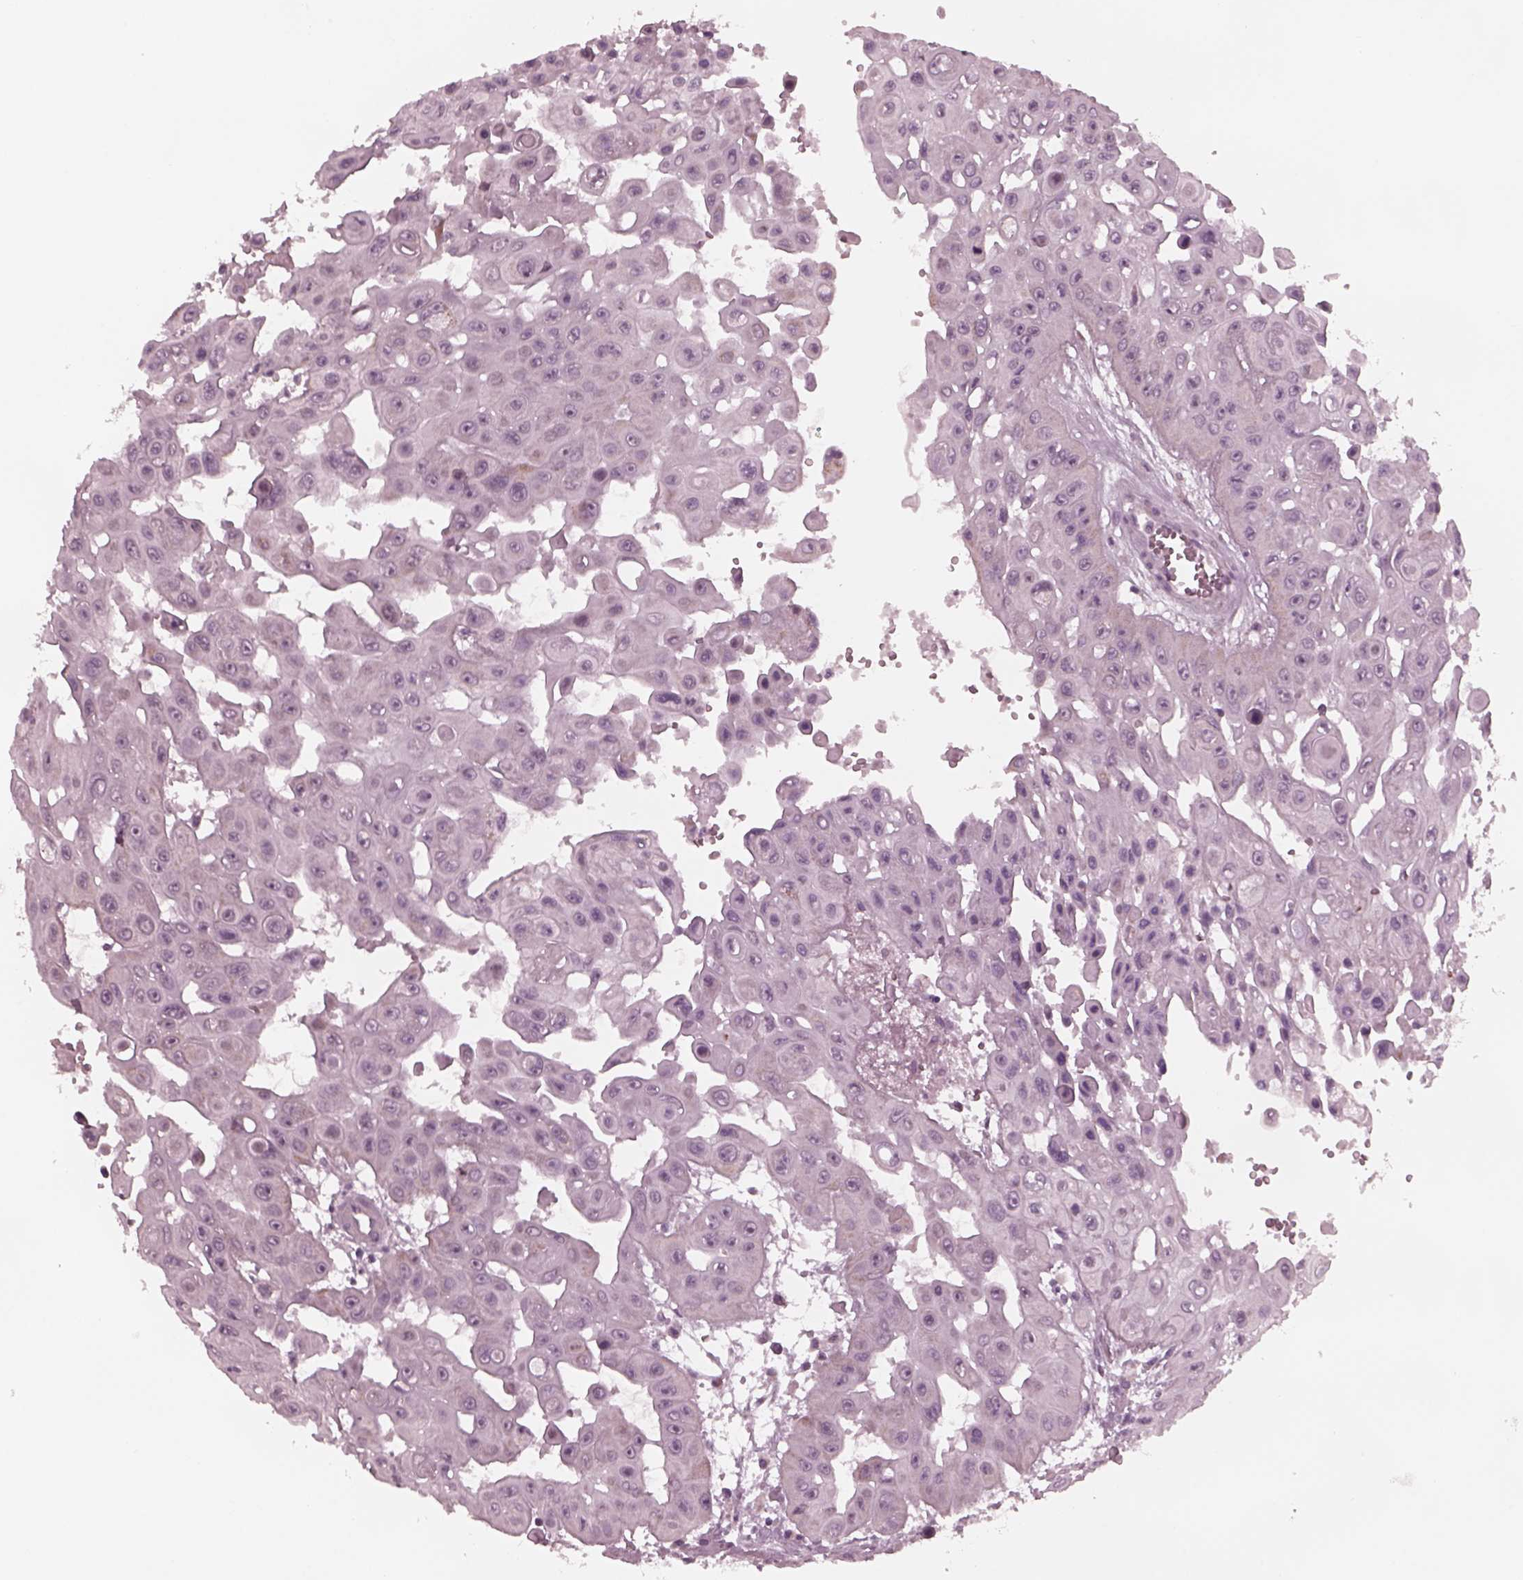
{"staining": {"intensity": "negative", "quantity": "none", "location": "none"}, "tissue": "head and neck cancer", "cell_type": "Tumor cells", "image_type": "cancer", "snomed": [{"axis": "morphology", "description": "Adenocarcinoma, NOS"}, {"axis": "topography", "description": "Head-Neck"}], "caption": "Tumor cells are negative for brown protein staining in head and neck adenocarcinoma.", "gene": "CELSR3", "patient": {"sex": "male", "age": 73}}